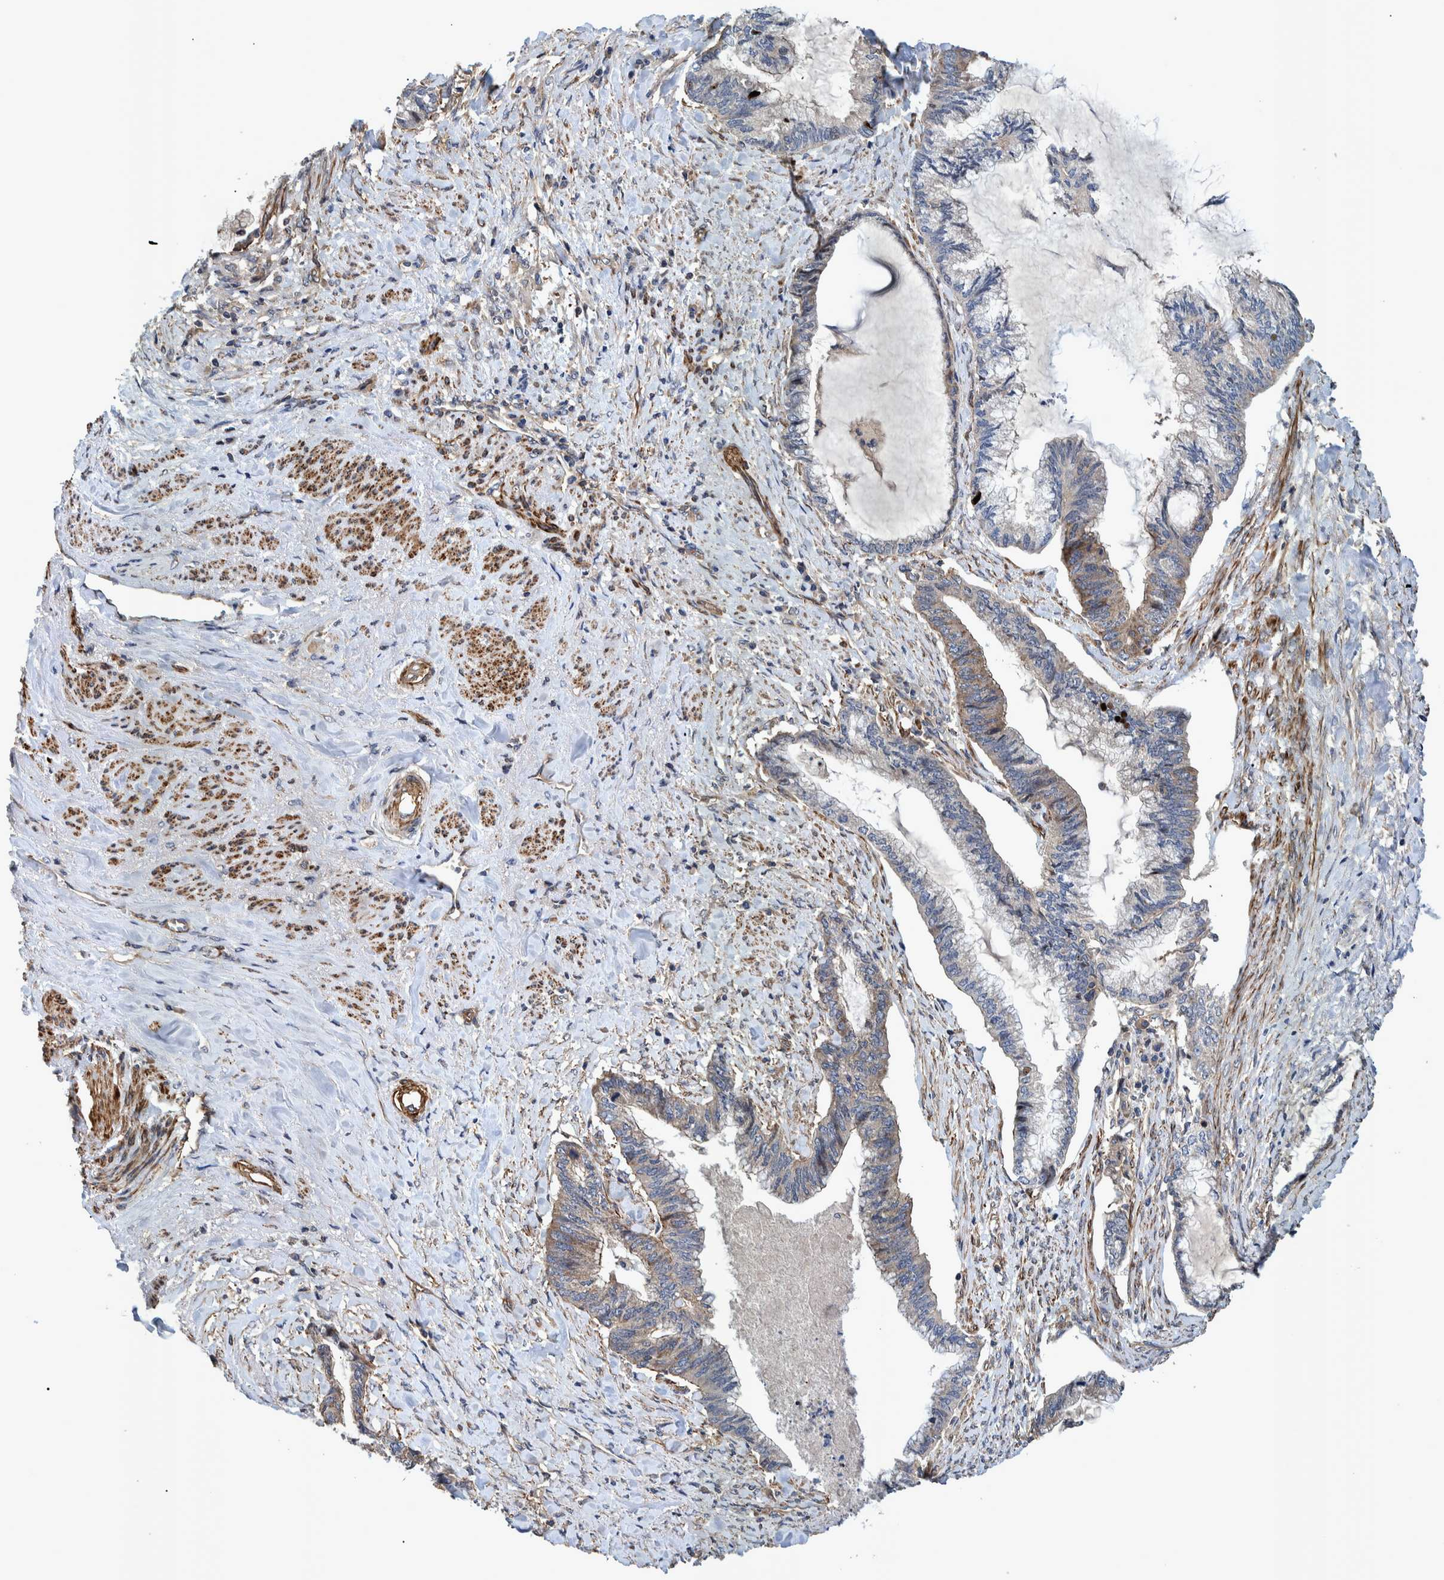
{"staining": {"intensity": "weak", "quantity": "<25%", "location": "cytoplasmic/membranous"}, "tissue": "endometrial cancer", "cell_type": "Tumor cells", "image_type": "cancer", "snomed": [{"axis": "morphology", "description": "Adenocarcinoma, NOS"}, {"axis": "topography", "description": "Endometrium"}], "caption": "Tumor cells are negative for protein expression in human endometrial cancer (adenocarcinoma).", "gene": "GRPEL2", "patient": {"sex": "female", "age": 86}}